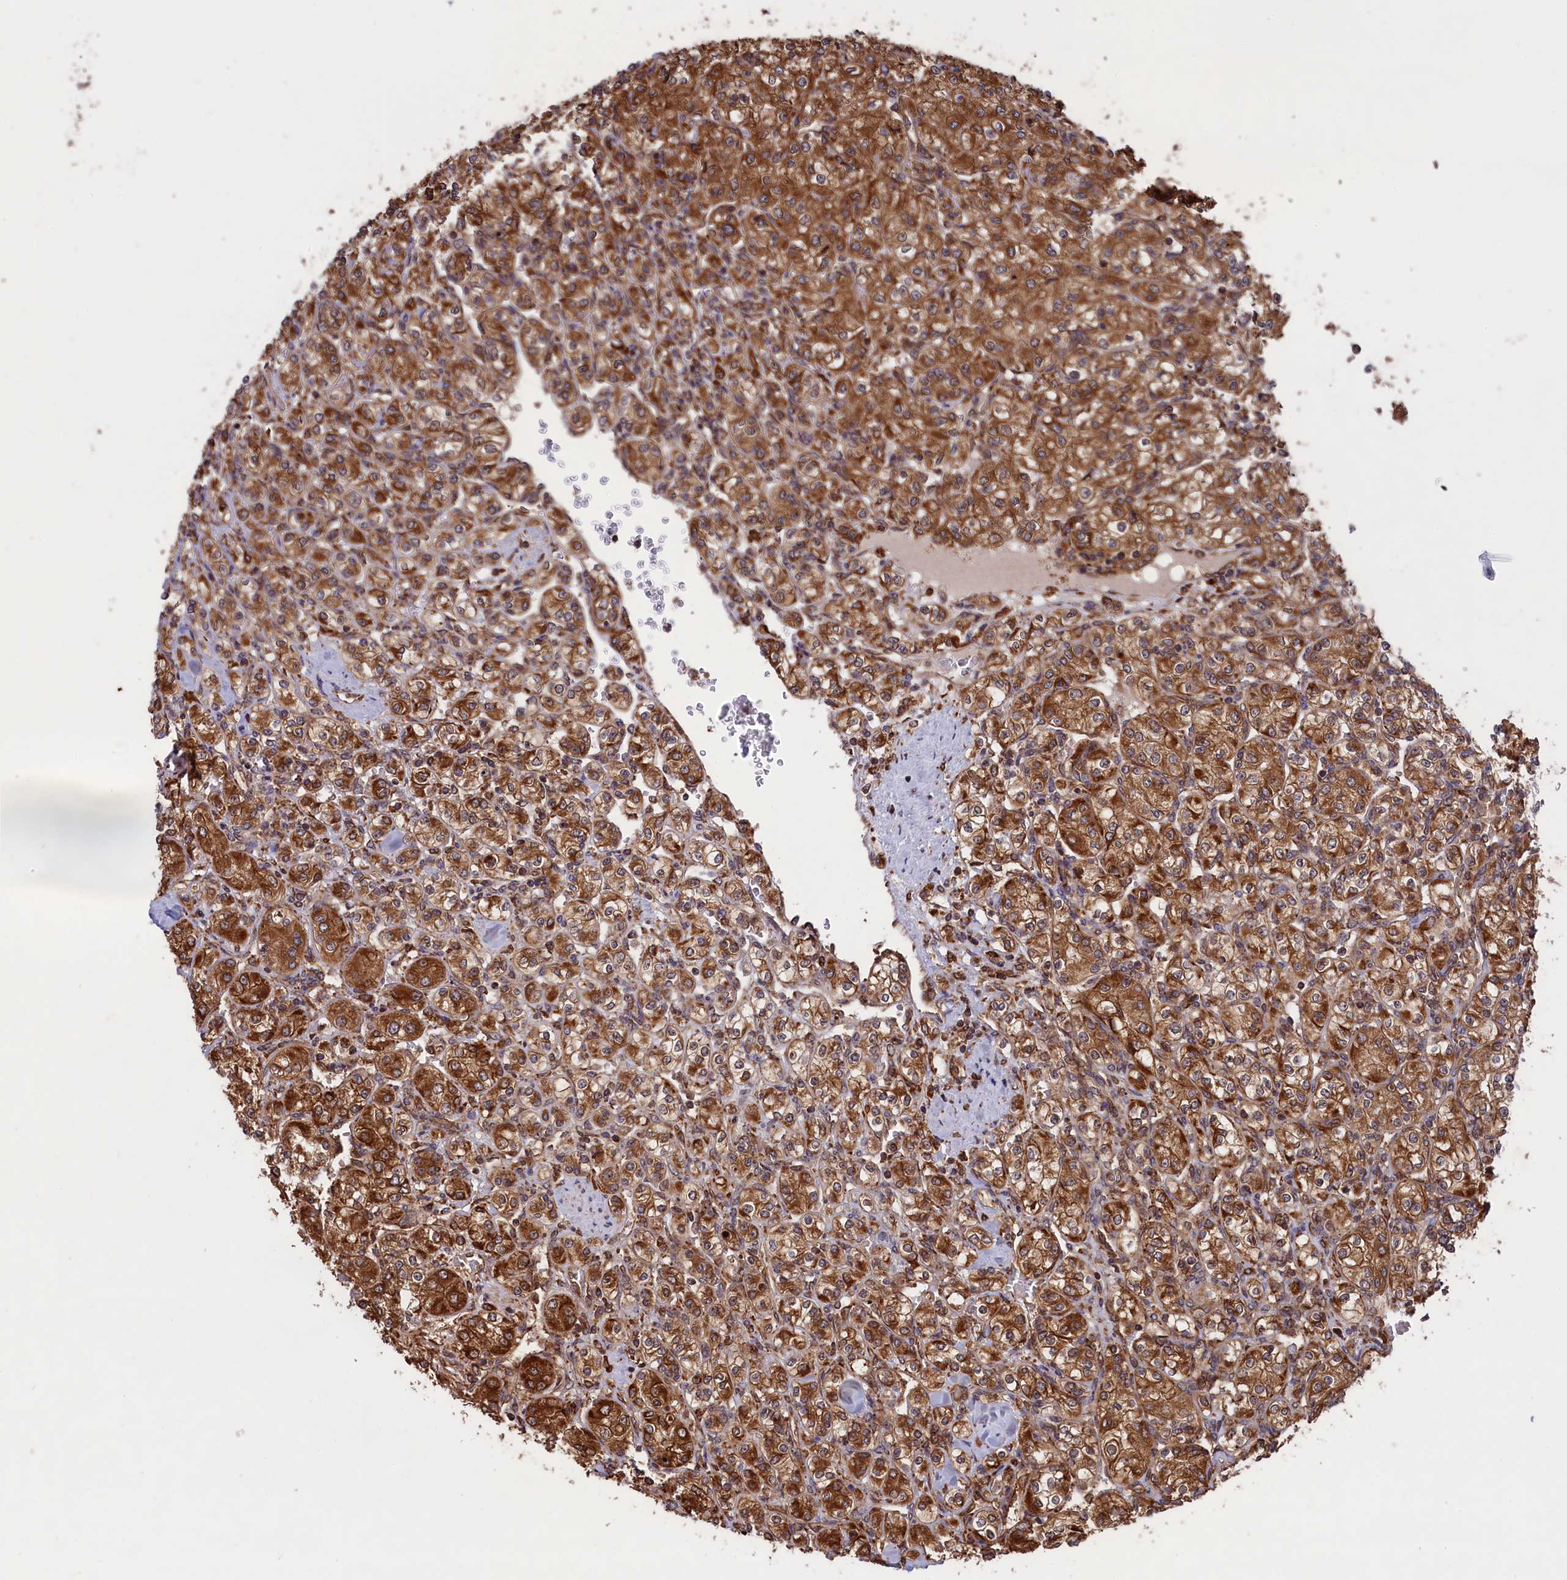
{"staining": {"intensity": "moderate", "quantity": ">75%", "location": "cytoplasmic/membranous"}, "tissue": "renal cancer", "cell_type": "Tumor cells", "image_type": "cancer", "snomed": [{"axis": "morphology", "description": "Adenocarcinoma, NOS"}, {"axis": "topography", "description": "Kidney"}], "caption": "Protein expression analysis of human renal adenocarcinoma reveals moderate cytoplasmic/membranous staining in approximately >75% of tumor cells. Ihc stains the protein in brown and the nuclei are stained blue.", "gene": "PLA2G4C", "patient": {"sex": "male", "age": 77}}